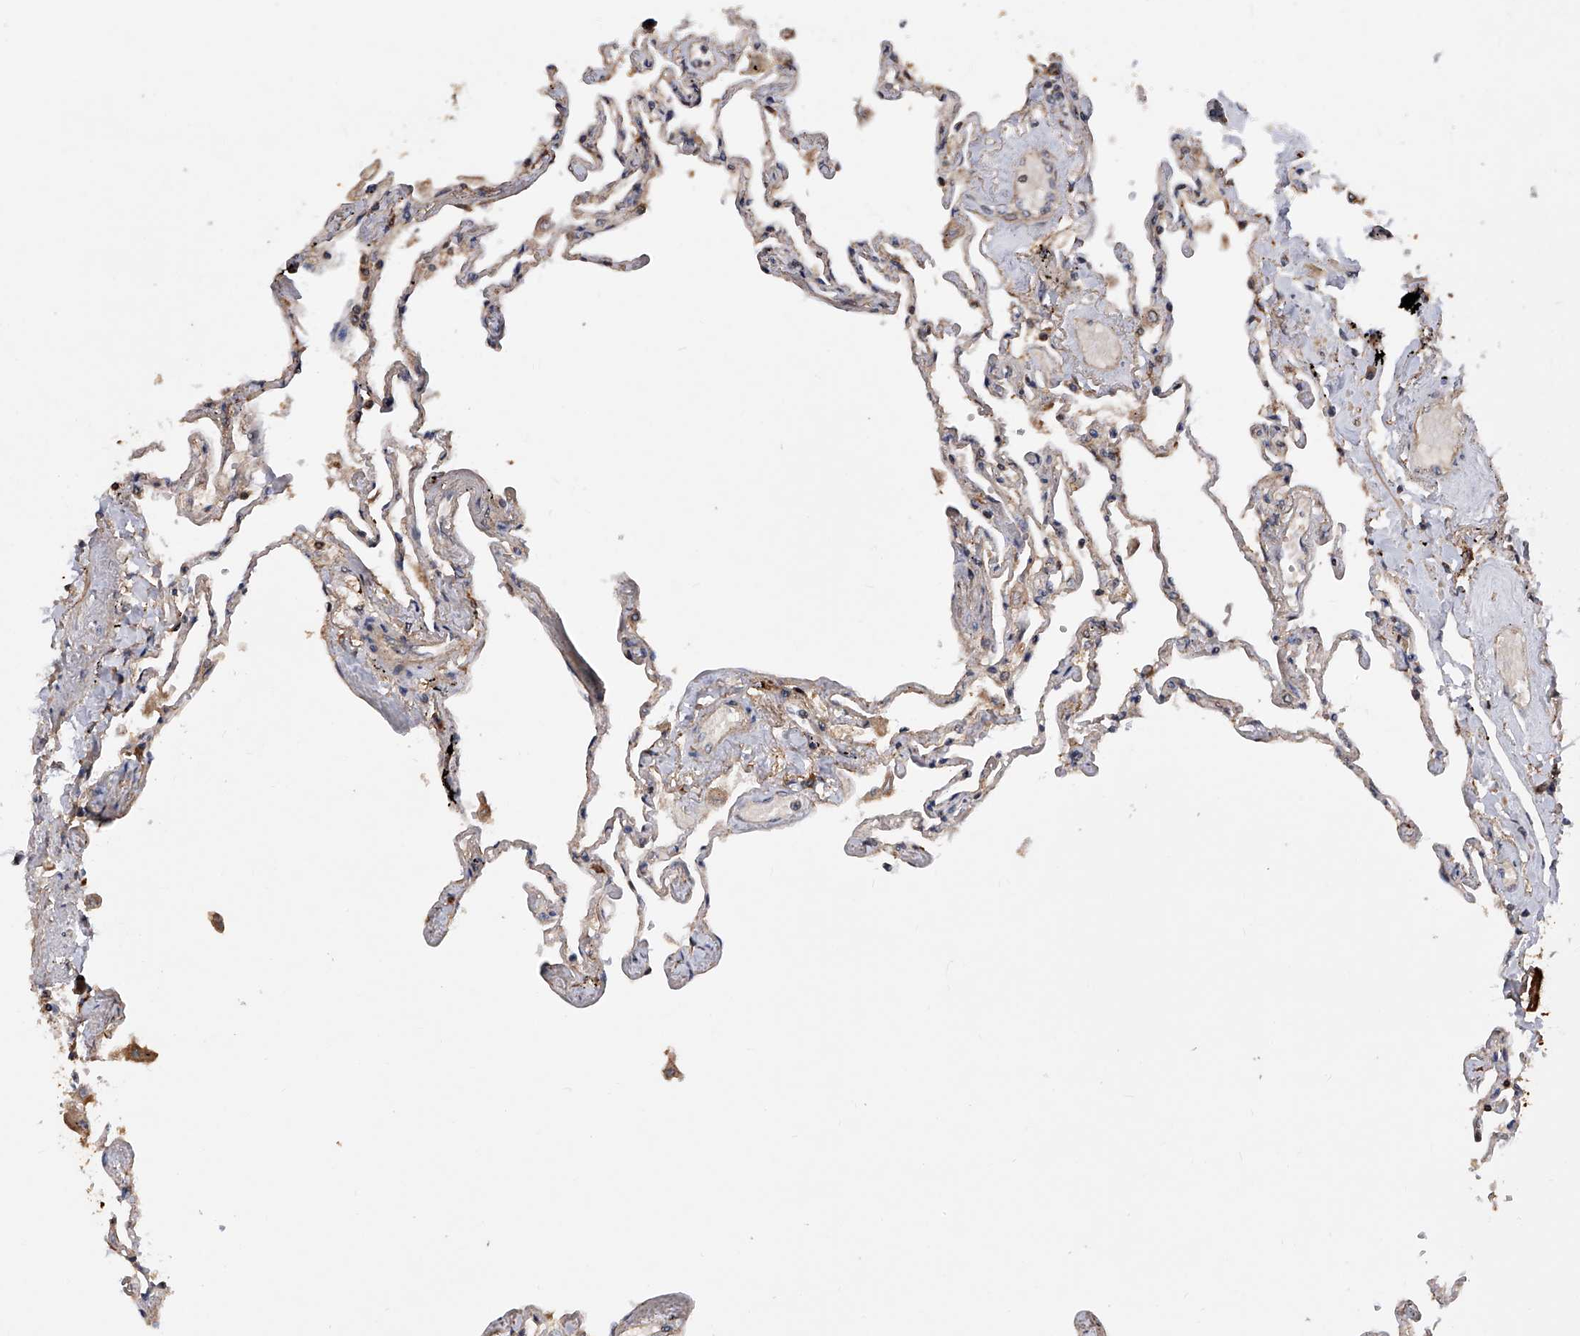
{"staining": {"intensity": "weak", "quantity": "25%-75%", "location": "cytoplasmic/membranous"}, "tissue": "lung", "cell_type": "Alveolar cells", "image_type": "normal", "snomed": [{"axis": "morphology", "description": "Normal tissue, NOS"}, {"axis": "topography", "description": "Lung"}], "caption": "A low amount of weak cytoplasmic/membranous positivity is present in about 25%-75% of alveolar cells in normal lung. (Brightfield microscopy of DAB IHC at high magnification).", "gene": "GMDS", "patient": {"sex": "female", "age": 67}}